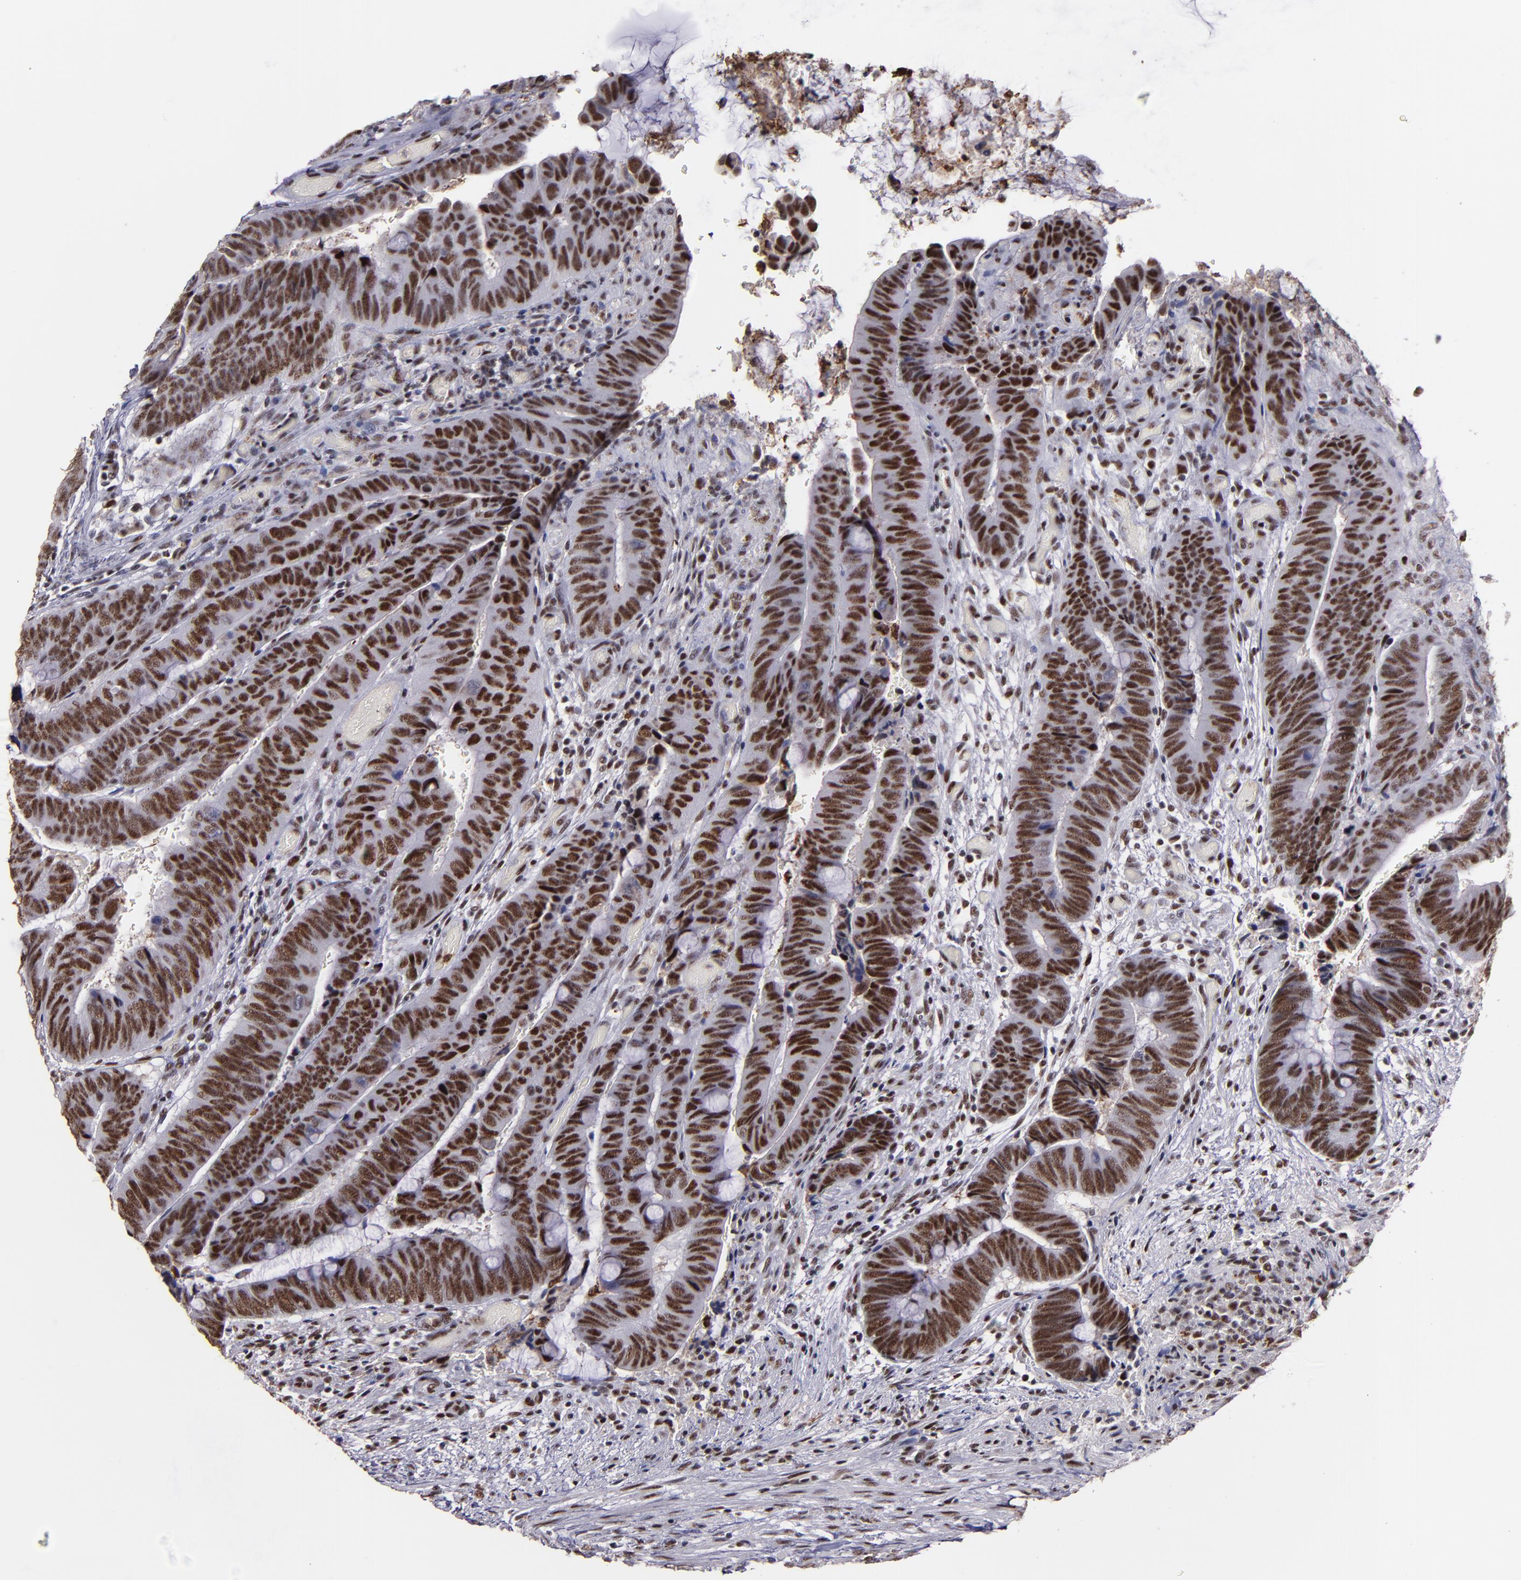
{"staining": {"intensity": "strong", "quantity": ">75%", "location": "nuclear"}, "tissue": "colorectal cancer", "cell_type": "Tumor cells", "image_type": "cancer", "snomed": [{"axis": "morphology", "description": "Normal tissue, NOS"}, {"axis": "morphology", "description": "Adenocarcinoma, NOS"}, {"axis": "topography", "description": "Rectum"}], "caption": "A brown stain labels strong nuclear staining of a protein in colorectal cancer (adenocarcinoma) tumor cells. (brown staining indicates protein expression, while blue staining denotes nuclei).", "gene": "PPP4R3A", "patient": {"sex": "male", "age": 92}}